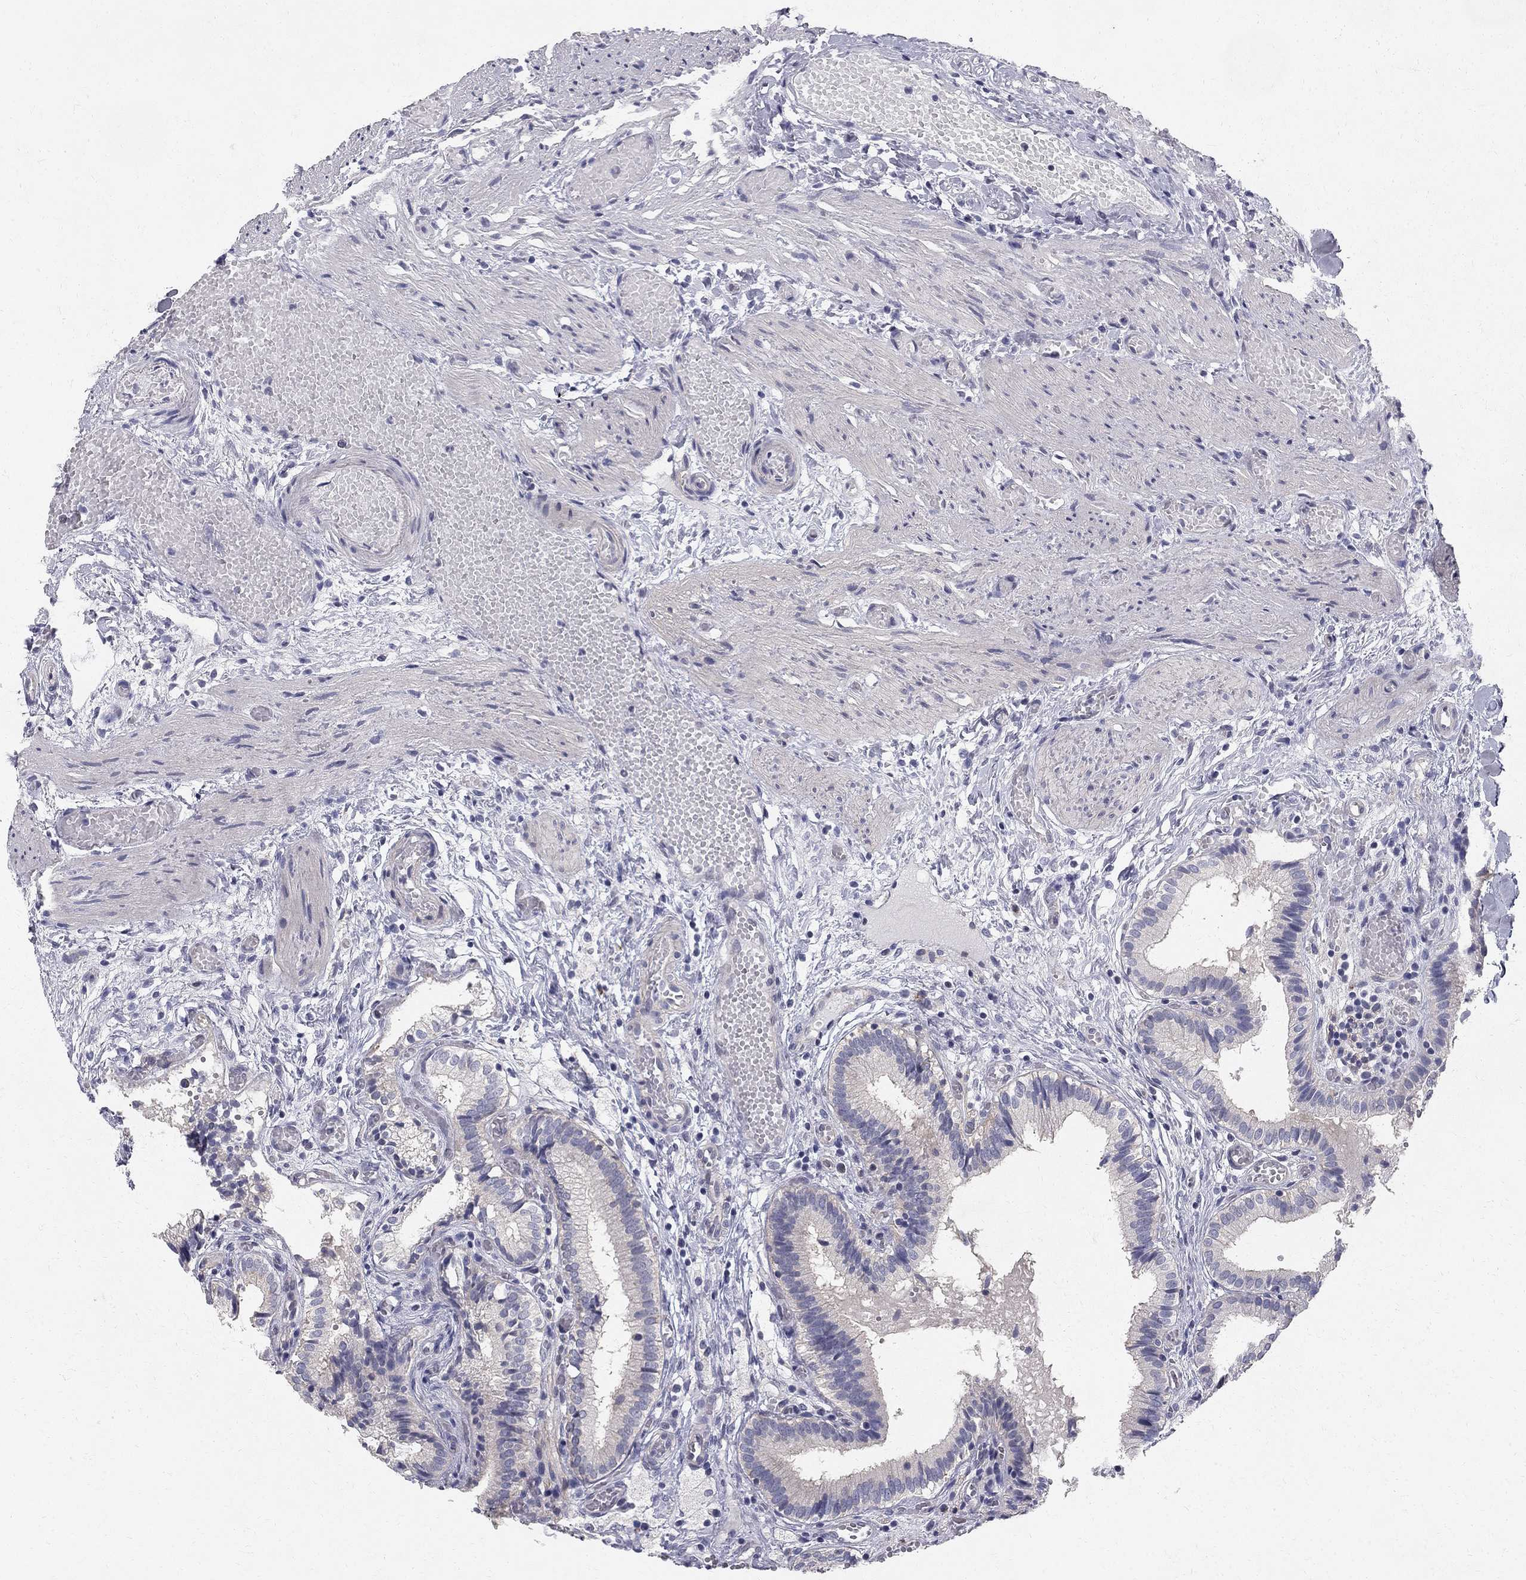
{"staining": {"intensity": "negative", "quantity": "none", "location": "none"}, "tissue": "gallbladder", "cell_type": "Glandular cells", "image_type": "normal", "snomed": [{"axis": "morphology", "description": "Normal tissue, NOS"}, {"axis": "topography", "description": "Gallbladder"}], "caption": "This is an IHC histopathology image of unremarkable gallbladder. There is no staining in glandular cells.", "gene": "CLIC6", "patient": {"sex": "female", "age": 24}}